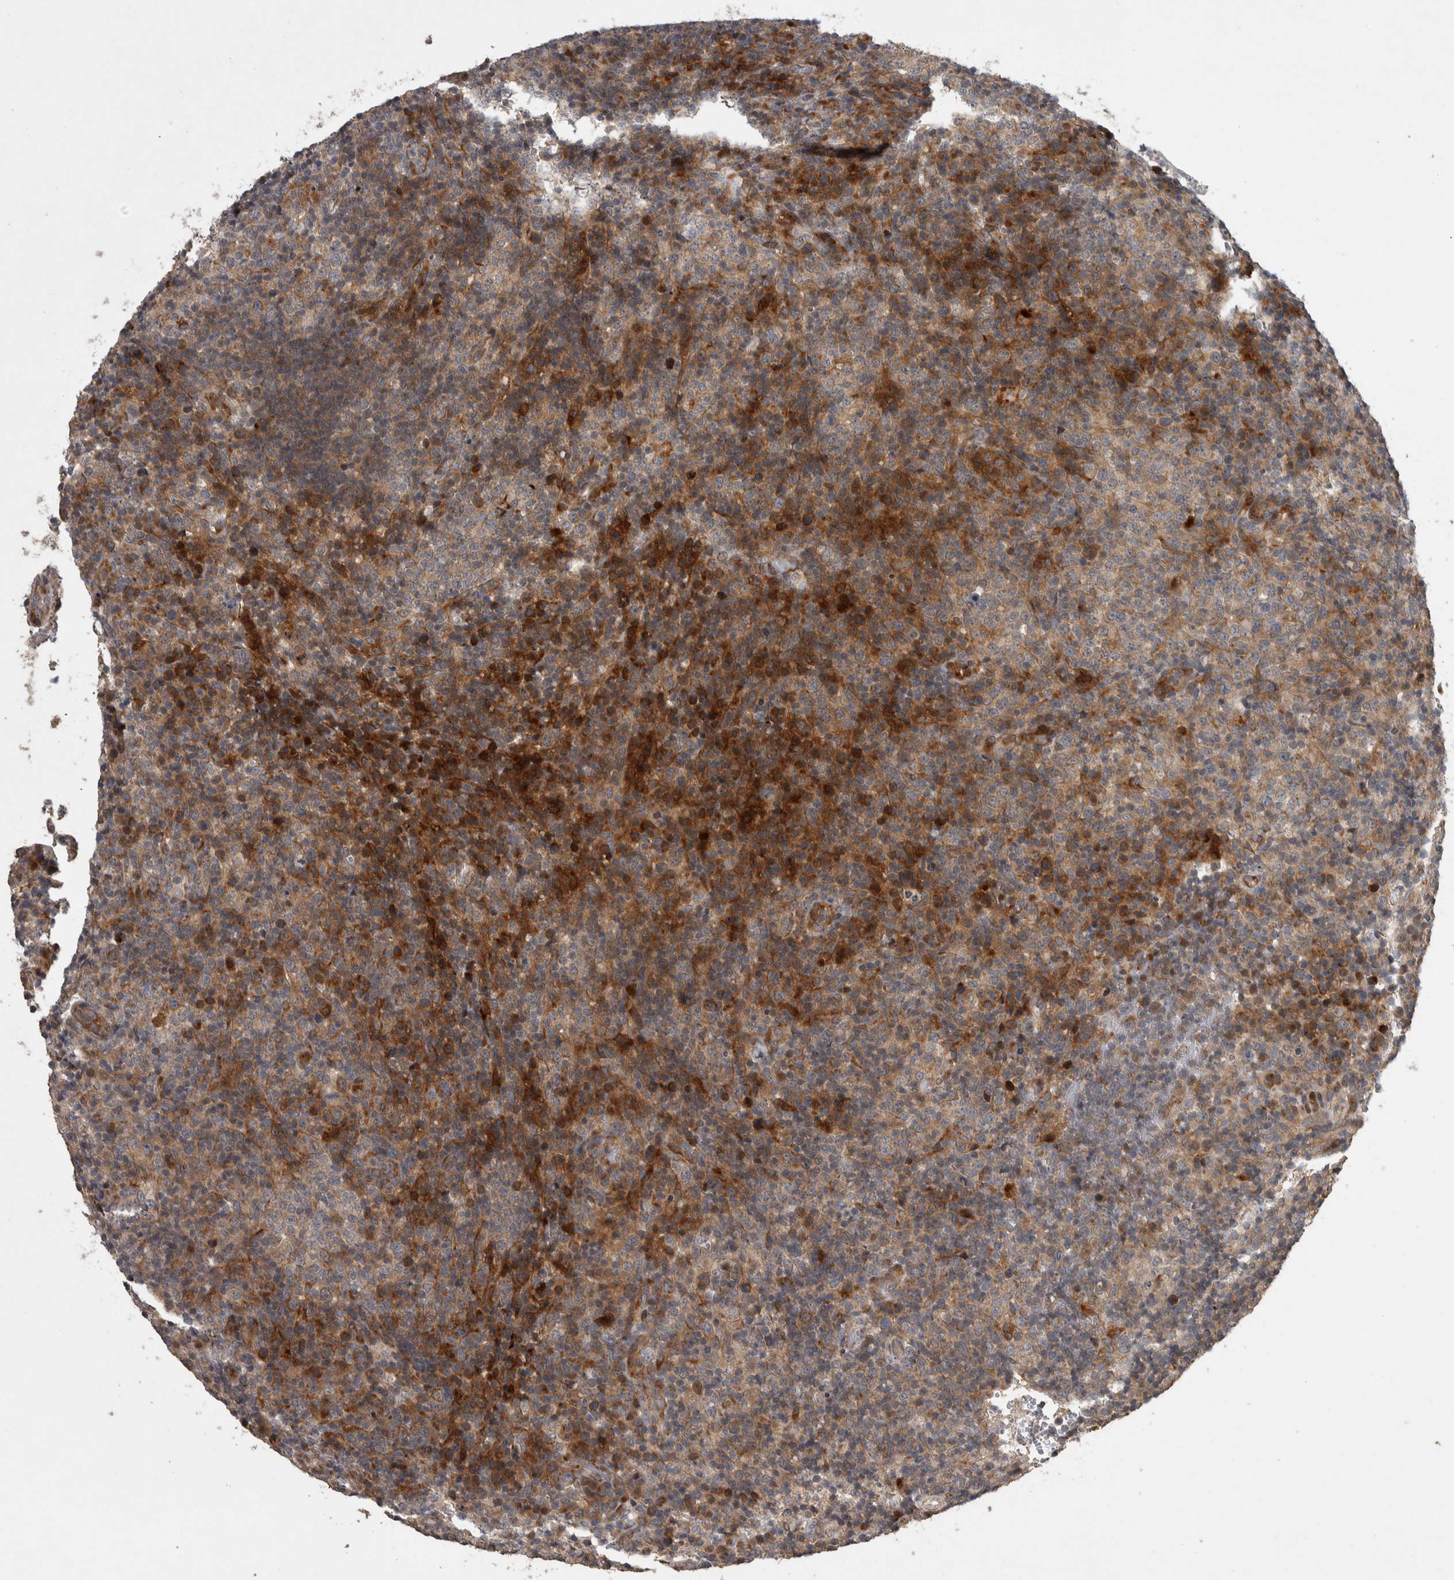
{"staining": {"intensity": "moderate", "quantity": "25%-75%", "location": "cytoplasmic/membranous"}, "tissue": "lymphoma", "cell_type": "Tumor cells", "image_type": "cancer", "snomed": [{"axis": "morphology", "description": "Malignant lymphoma, non-Hodgkin's type, High grade"}, {"axis": "topography", "description": "Lymph node"}], "caption": "This image displays immunohistochemistry staining of human high-grade malignant lymphoma, non-Hodgkin's type, with medium moderate cytoplasmic/membranous expression in approximately 25%-75% of tumor cells.", "gene": "ERAL1", "patient": {"sex": "female", "age": 76}}